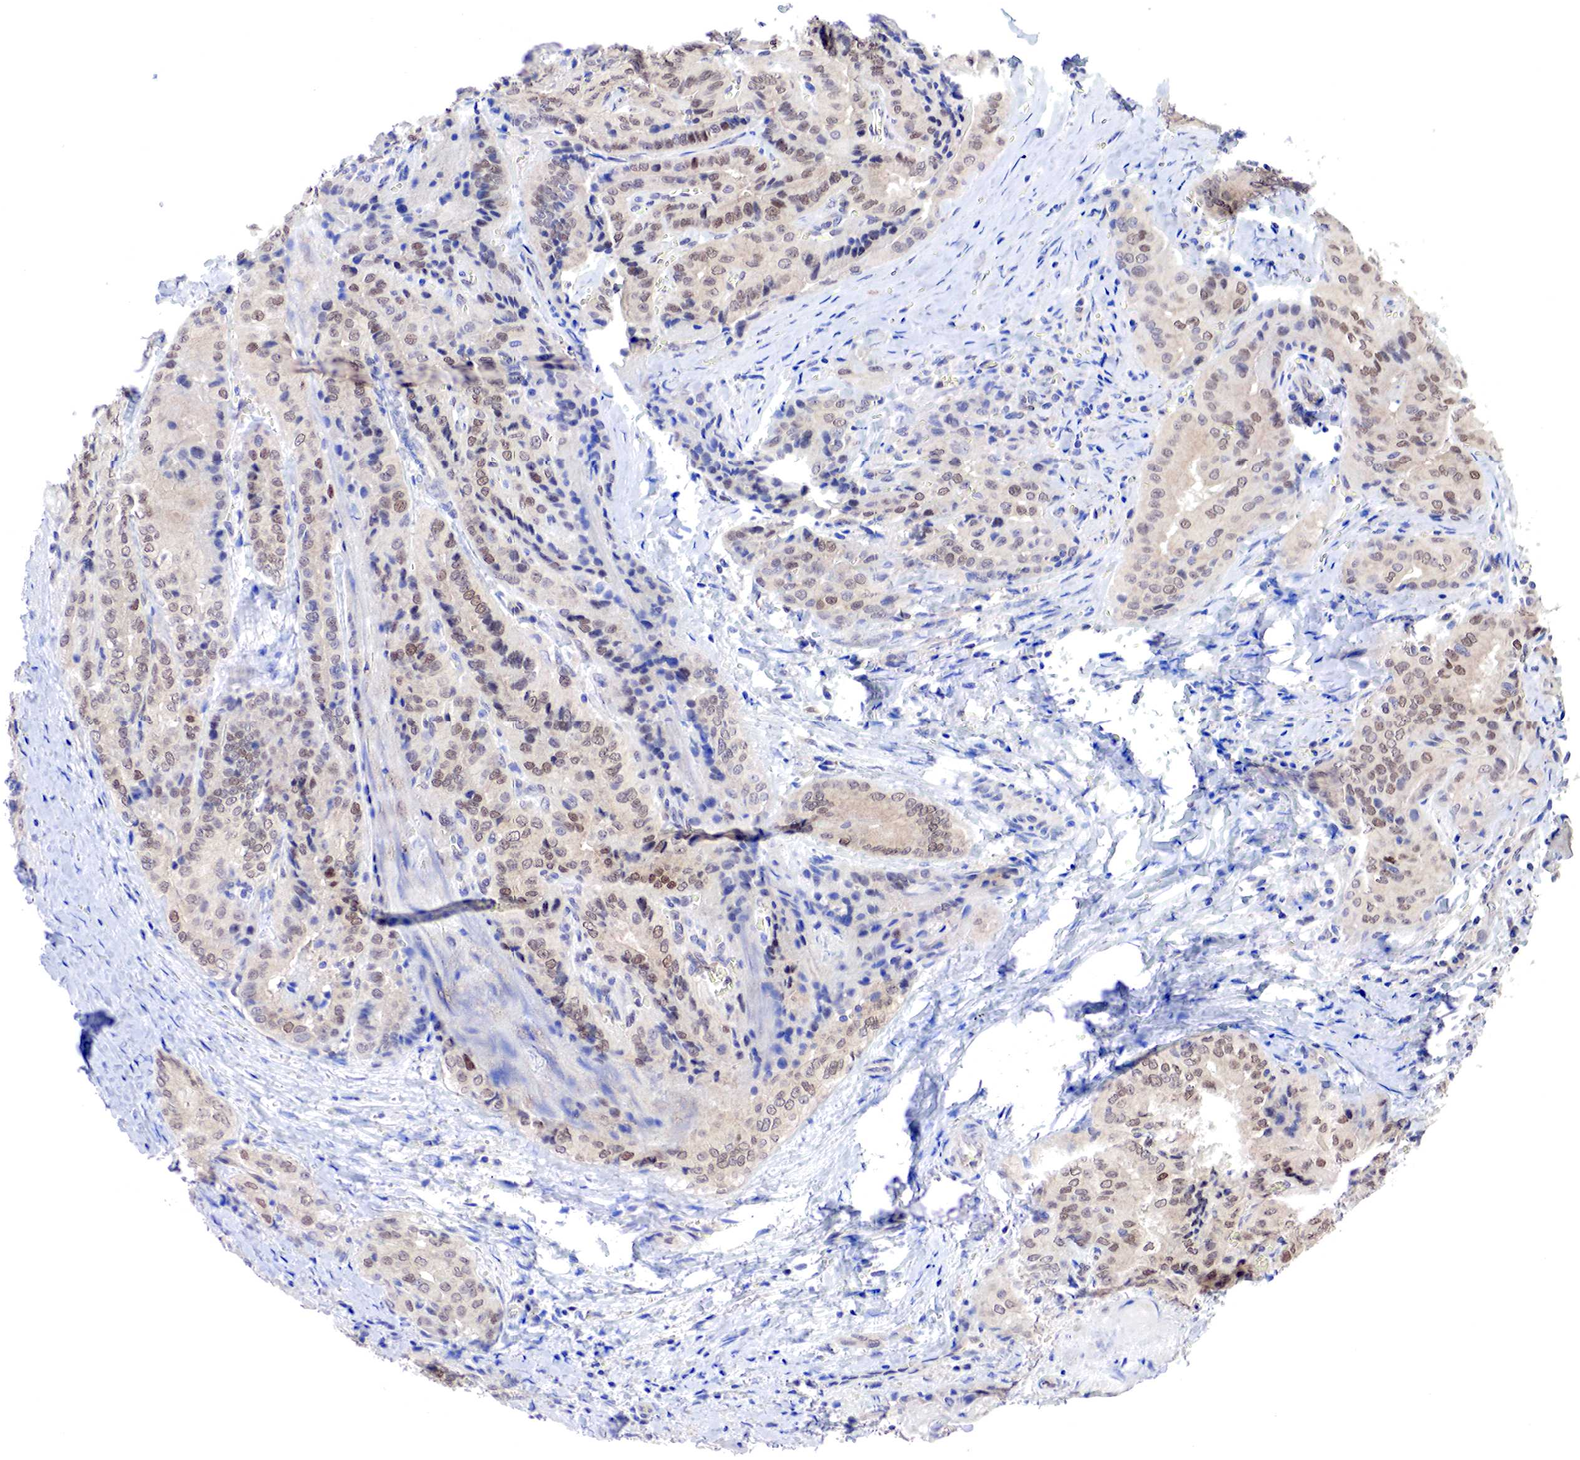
{"staining": {"intensity": "weak", "quantity": ">75%", "location": "cytoplasmic/membranous,nuclear"}, "tissue": "thyroid cancer", "cell_type": "Tumor cells", "image_type": "cancer", "snomed": [{"axis": "morphology", "description": "Papillary adenocarcinoma, NOS"}, {"axis": "topography", "description": "Thyroid gland"}], "caption": "A low amount of weak cytoplasmic/membranous and nuclear staining is seen in approximately >75% of tumor cells in thyroid cancer (papillary adenocarcinoma) tissue. Using DAB (brown) and hematoxylin (blue) stains, captured at high magnification using brightfield microscopy.", "gene": "PABIR2", "patient": {"sex": "female", "age": 71}}